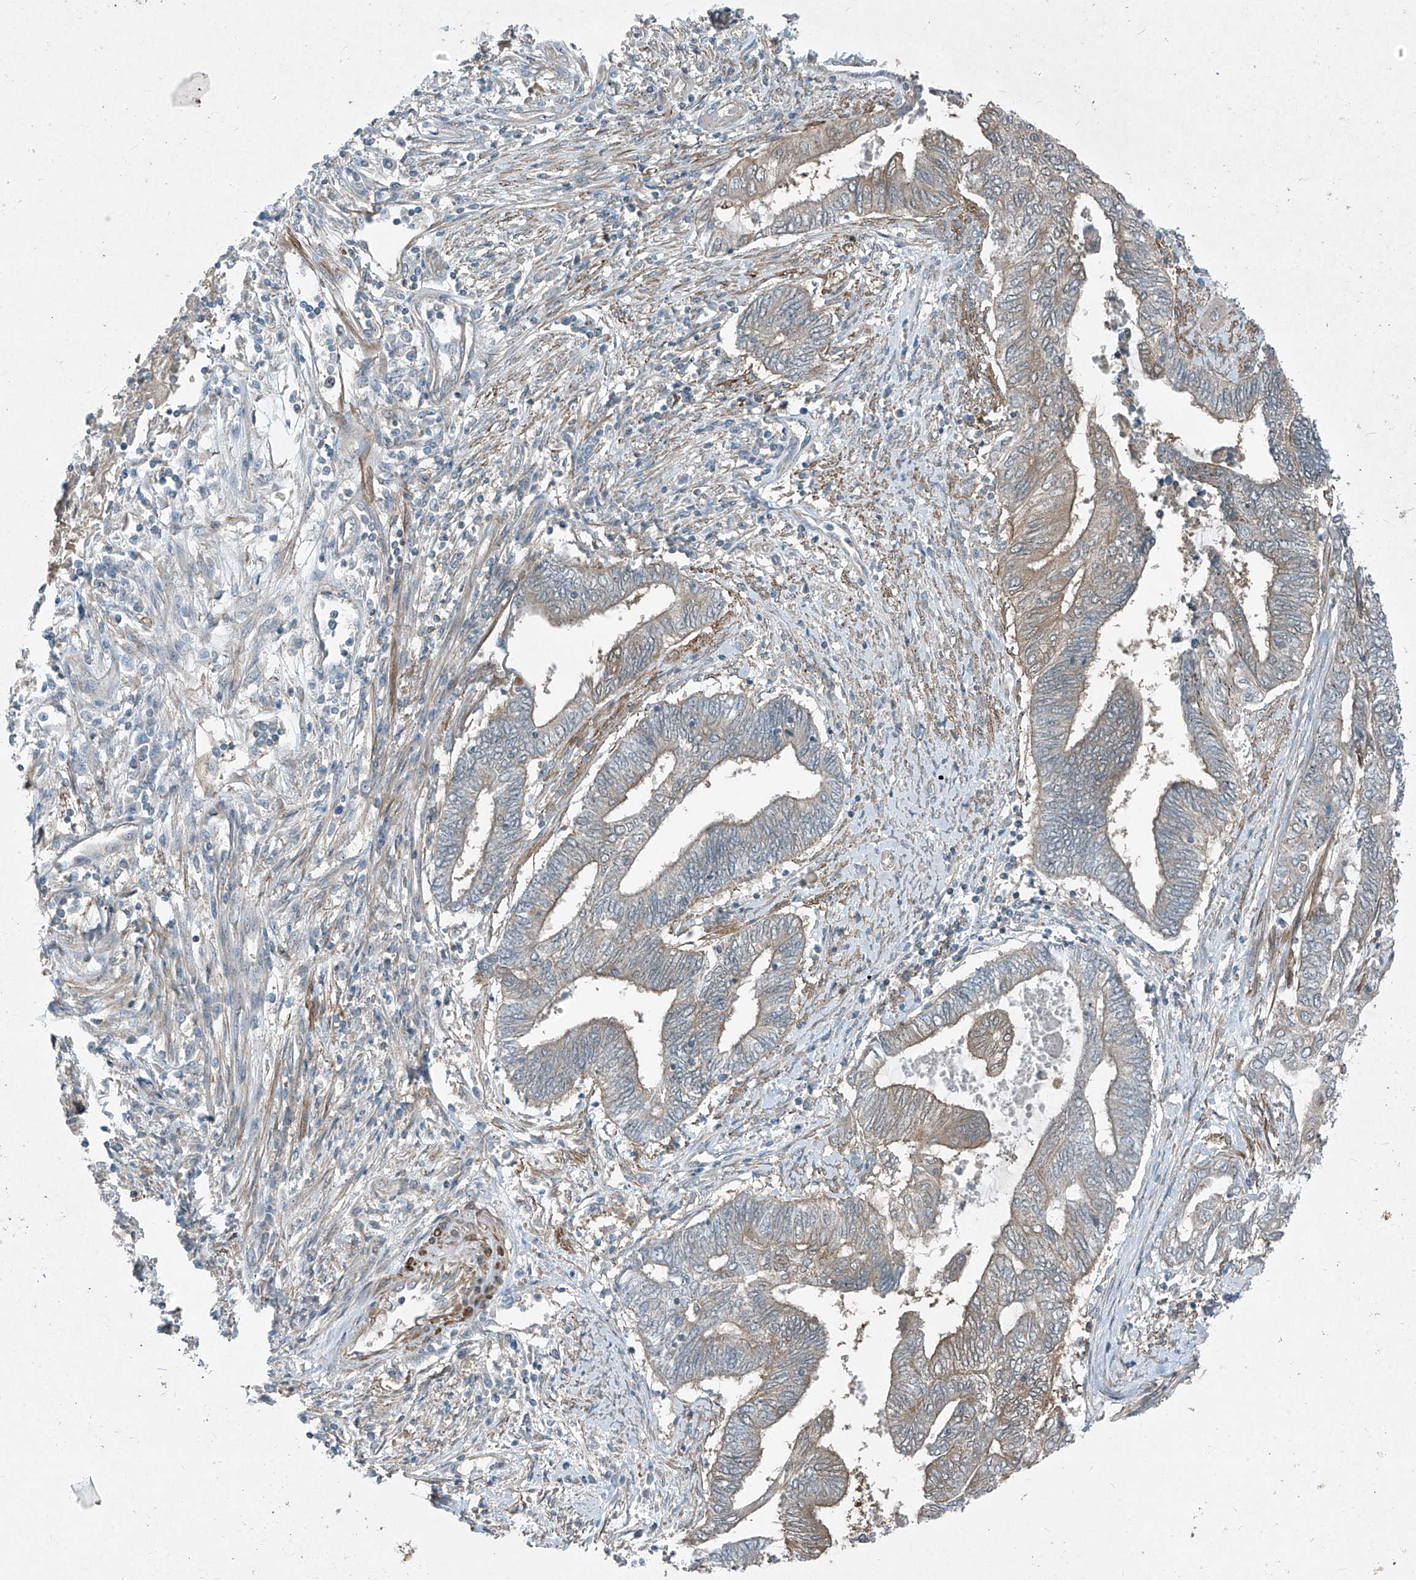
{"staining": {"intensity": "weak", "quantity": "<25%", "location": "cytoplasmic/membranous"}, "tissue": "endometrial cancer", "cell_type": "Tumor cells", "image_type": "cancer", "snomed": [{"axis": "morphology", "description": "Adenocarcinoma, NOS"}, {"axis": "topography", "description": "Uterus"}, {"axis": "topography", "description": "Endometrium"}], "caption": "Micrograph shows no protein expression in tumor cells of endometrial cancer (adenocarcinoma) tissue.", "gene": "PPCS", "patient": {"sex": "female", "age": 70}}